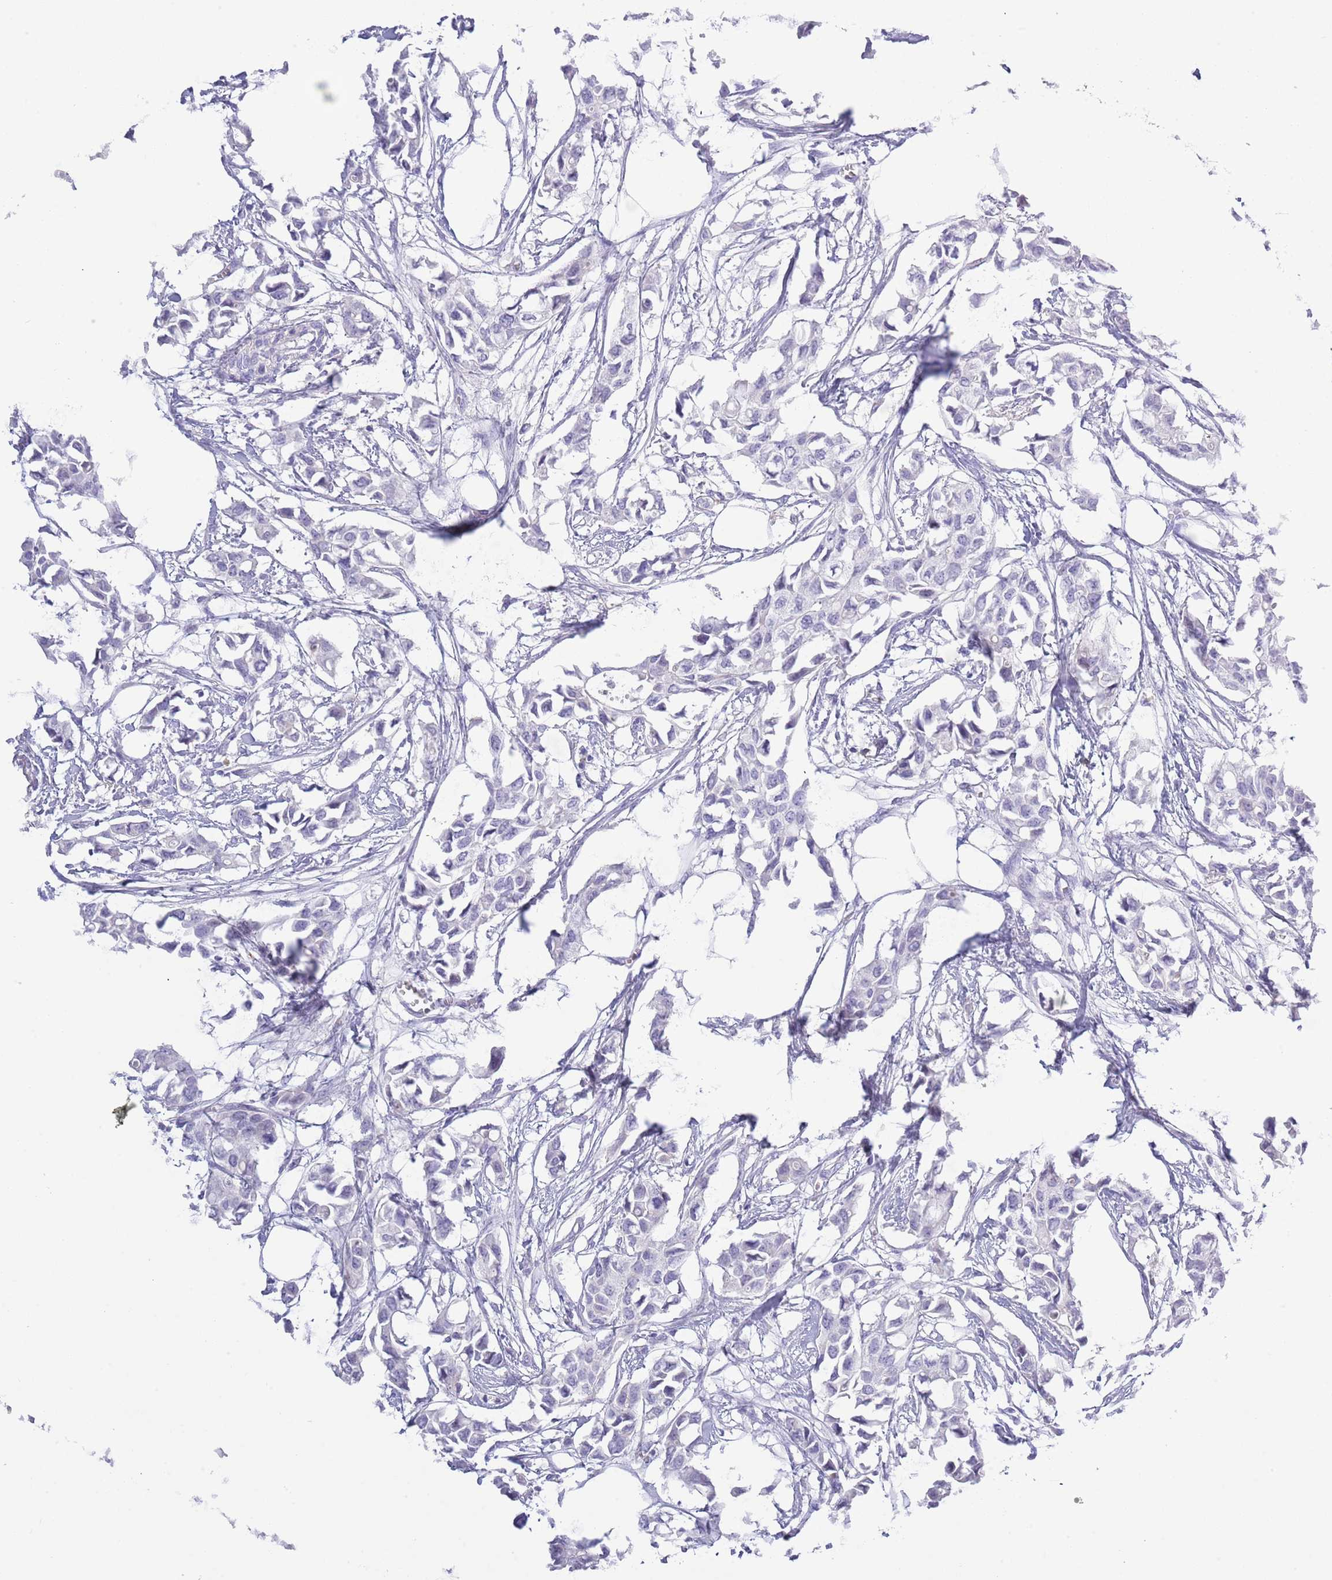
{"staining": {"intensity": "negative", "quantity": "none", "location": "none"}, "tissue": "breast cancer", "cell_type": "Tumor cells", "image_type": "cancer", "snomed": [{"axis": "morphology", "description": "Duct carcinoma"}, {"axis": "topography", "description": "Breast"}], "caption": "This is an immunohistochemistry micrograph of breast intraductal carcinoma. There is no expression in tumor cells.", "gene": "ACR", "patient": {"sex": "female", "age": 41}}